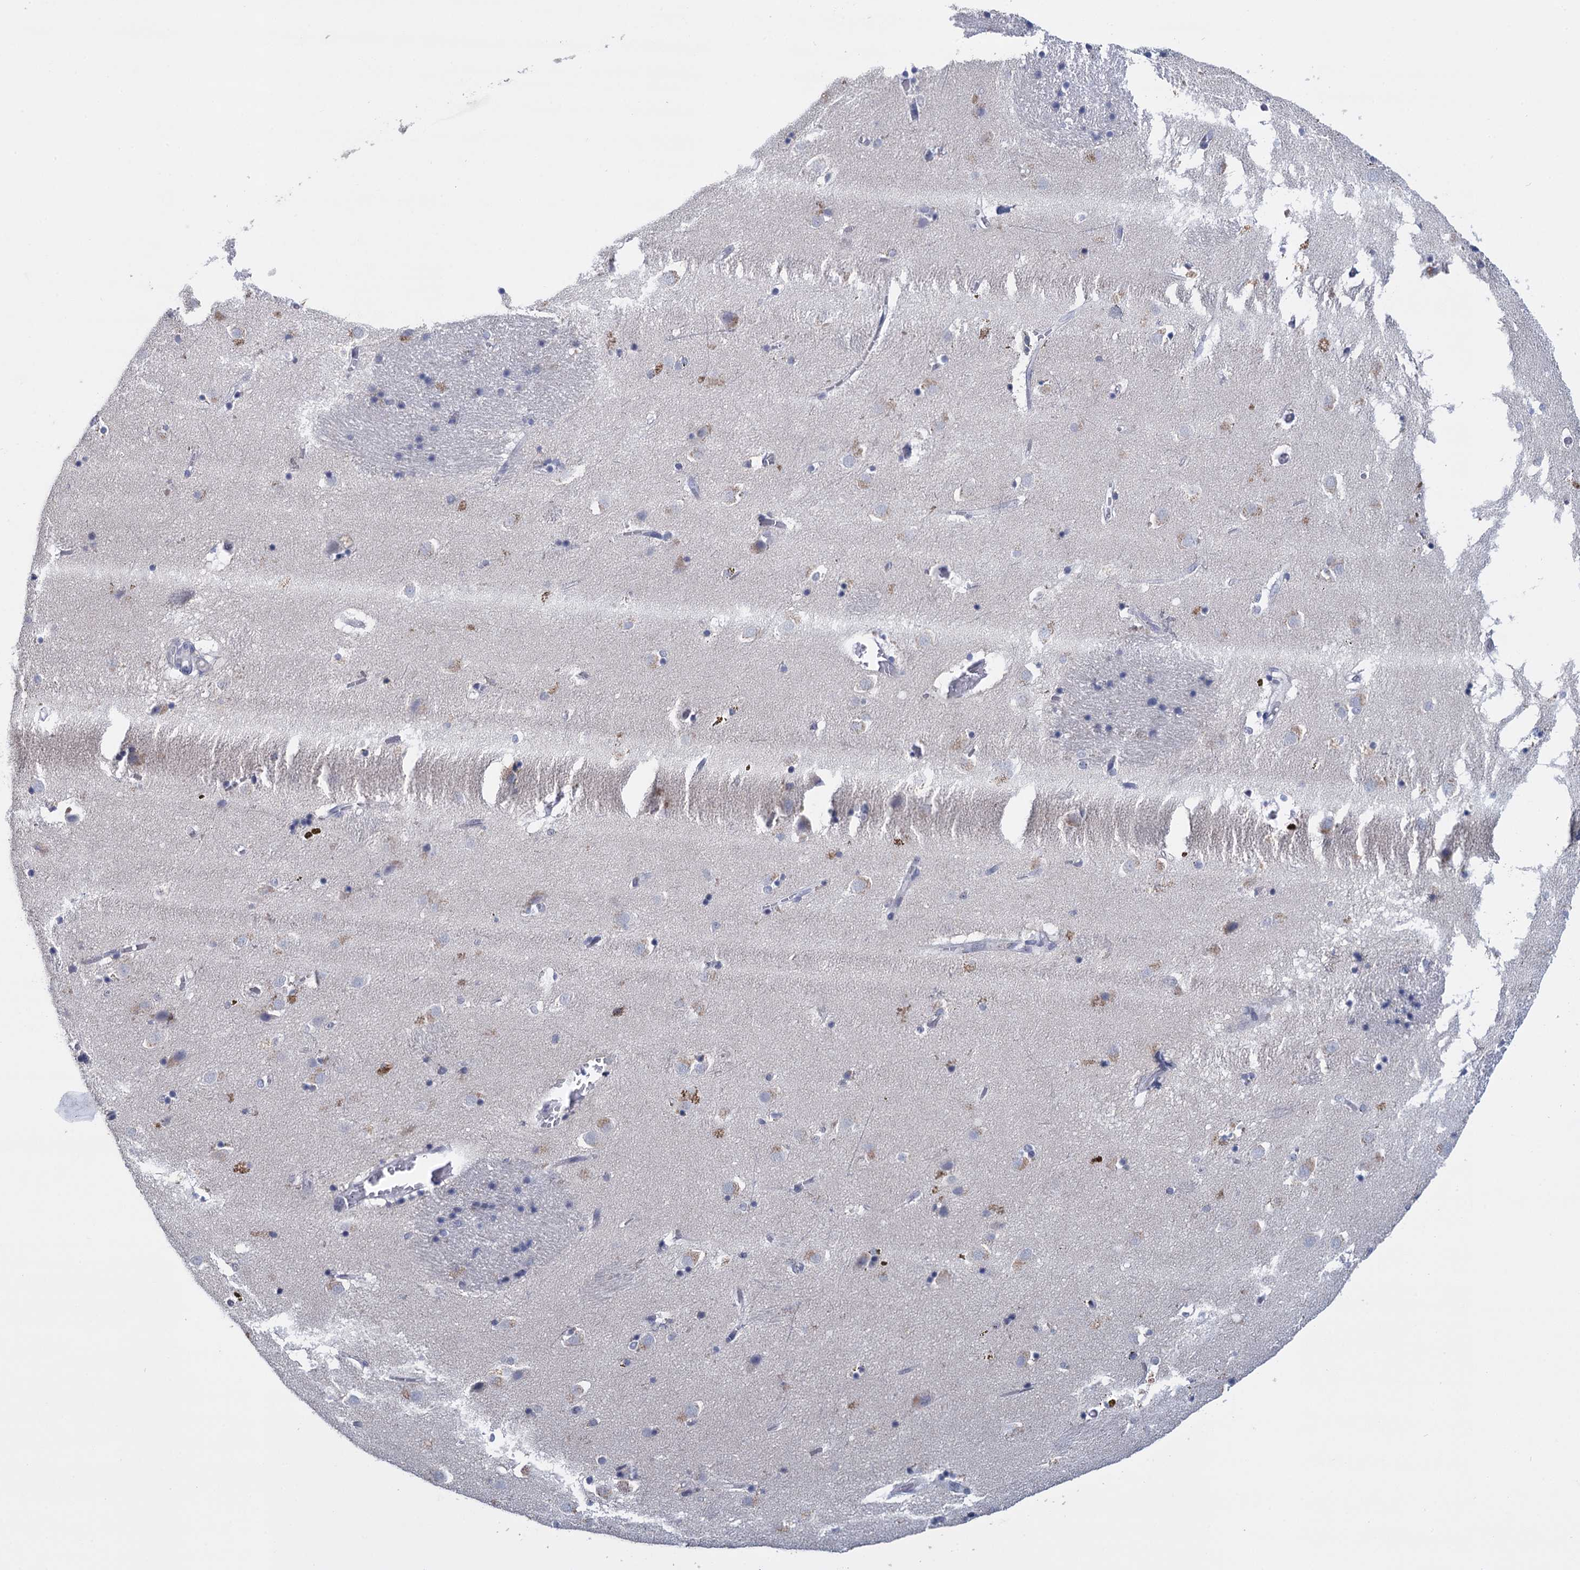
{"staining": {"intensity": "negative", "quantity": "none", "location": "none"}, "tissue": "caudate", "cell_type": "Glial cells", "image_type": "normal", "snomed": [{"axis": "morphology", "description": "Normal tissue, NOS"}, {"axis": "topography", "description": "Lateral ventricle wall"}], "caption": "Immunohistochemistry of benign caudate shows no positivity in glial cells. (IHC, brightfield microscopy, high magnification).", "gene": "SFN", "patient": {"sex": "male", "age": 70}}